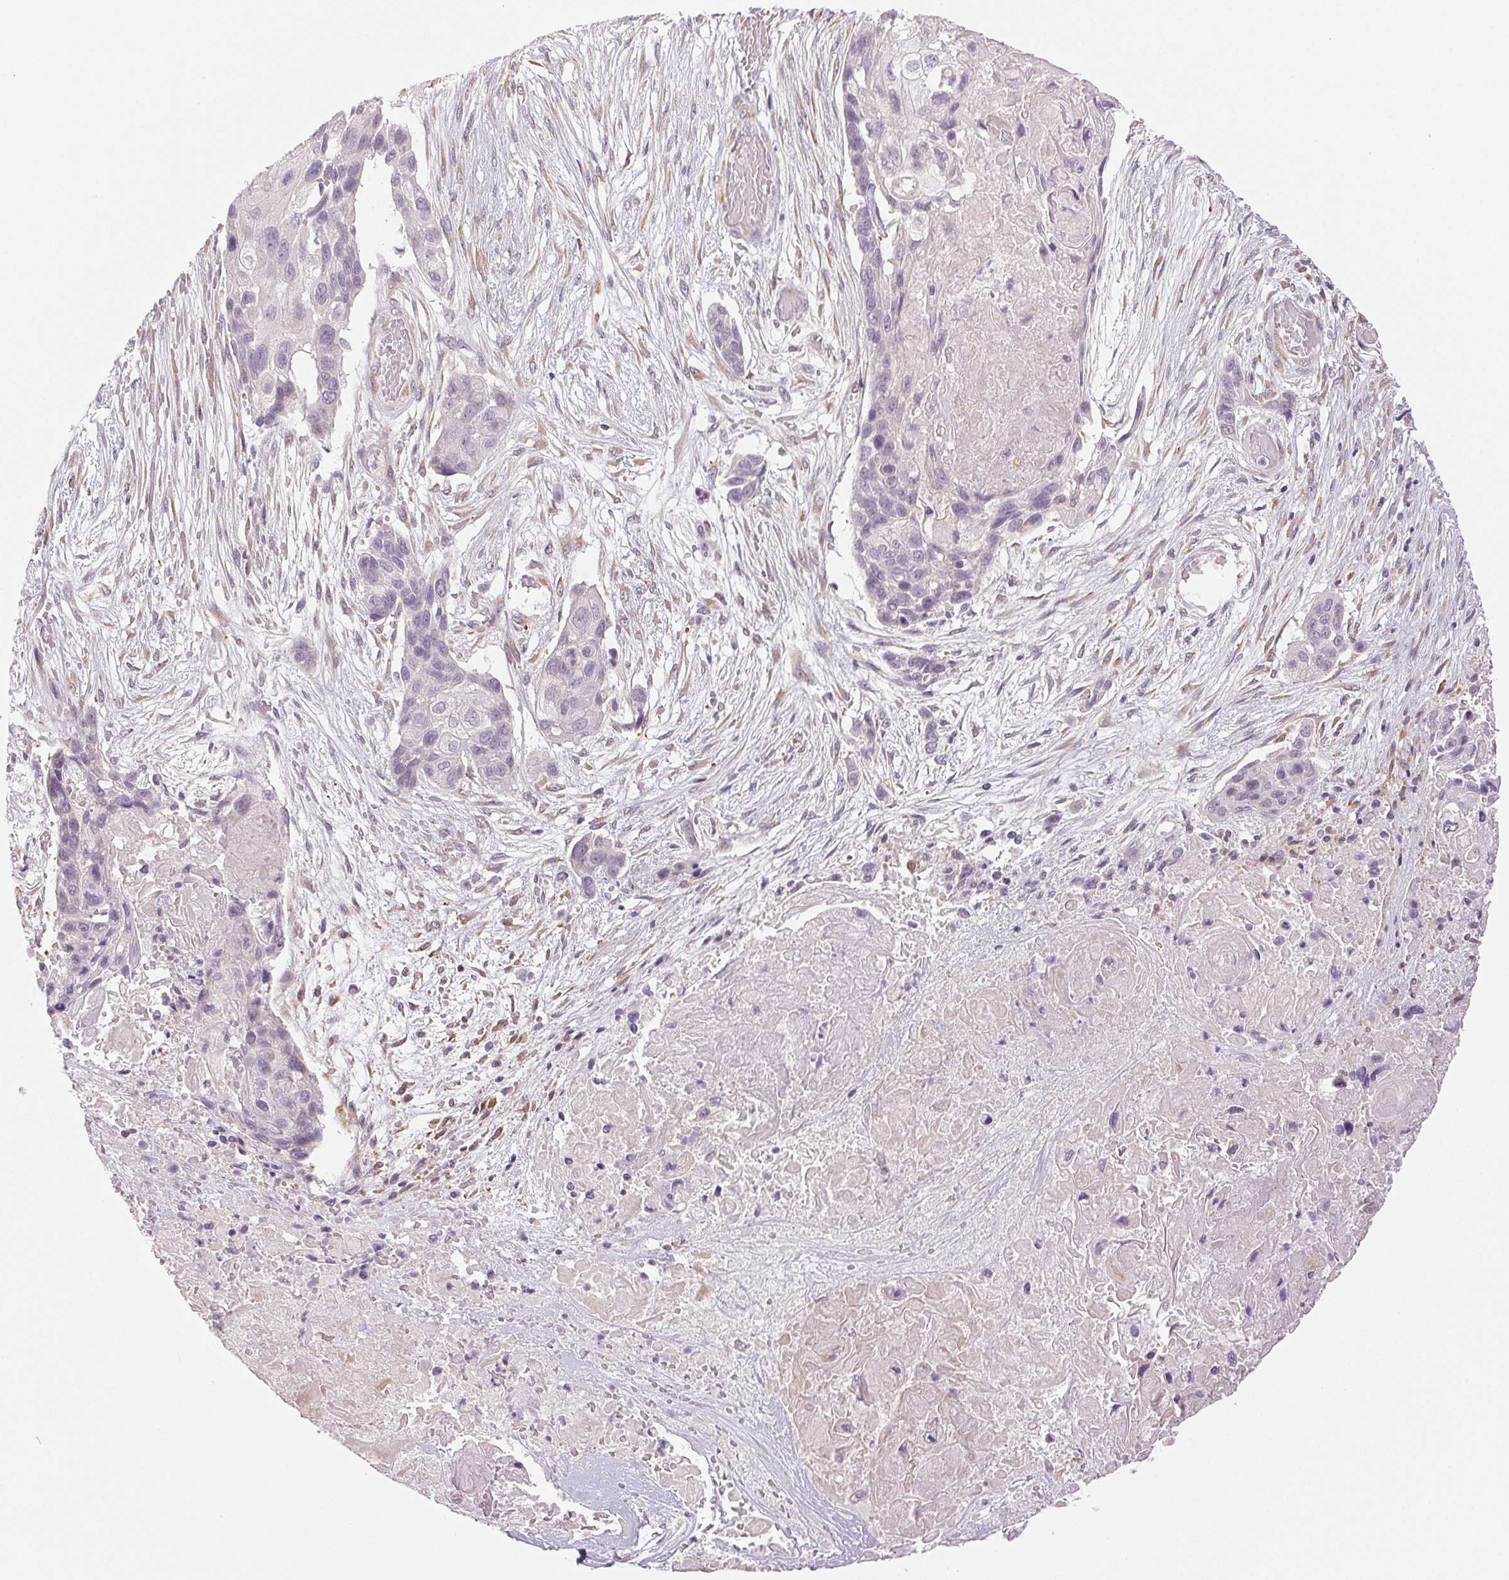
{"staining": {"intensity": "negative", "quantity": "none", "location": "none"}, "tissue": "lung cancer", "cell_type": "Tumor cells", "image_type": "cancer", "snomed": [{"axis": "morphology", "description": "Squamous cell carcinoma, NOS"}, {"axis": "topography", "description": "Lung"}], "caption": "Immunohistochemical staining of human lung cancer displays no significant expression in tumor cells.", "gene": "MAP1LC3A", "patient": {"sex": "male", "age": 69}}